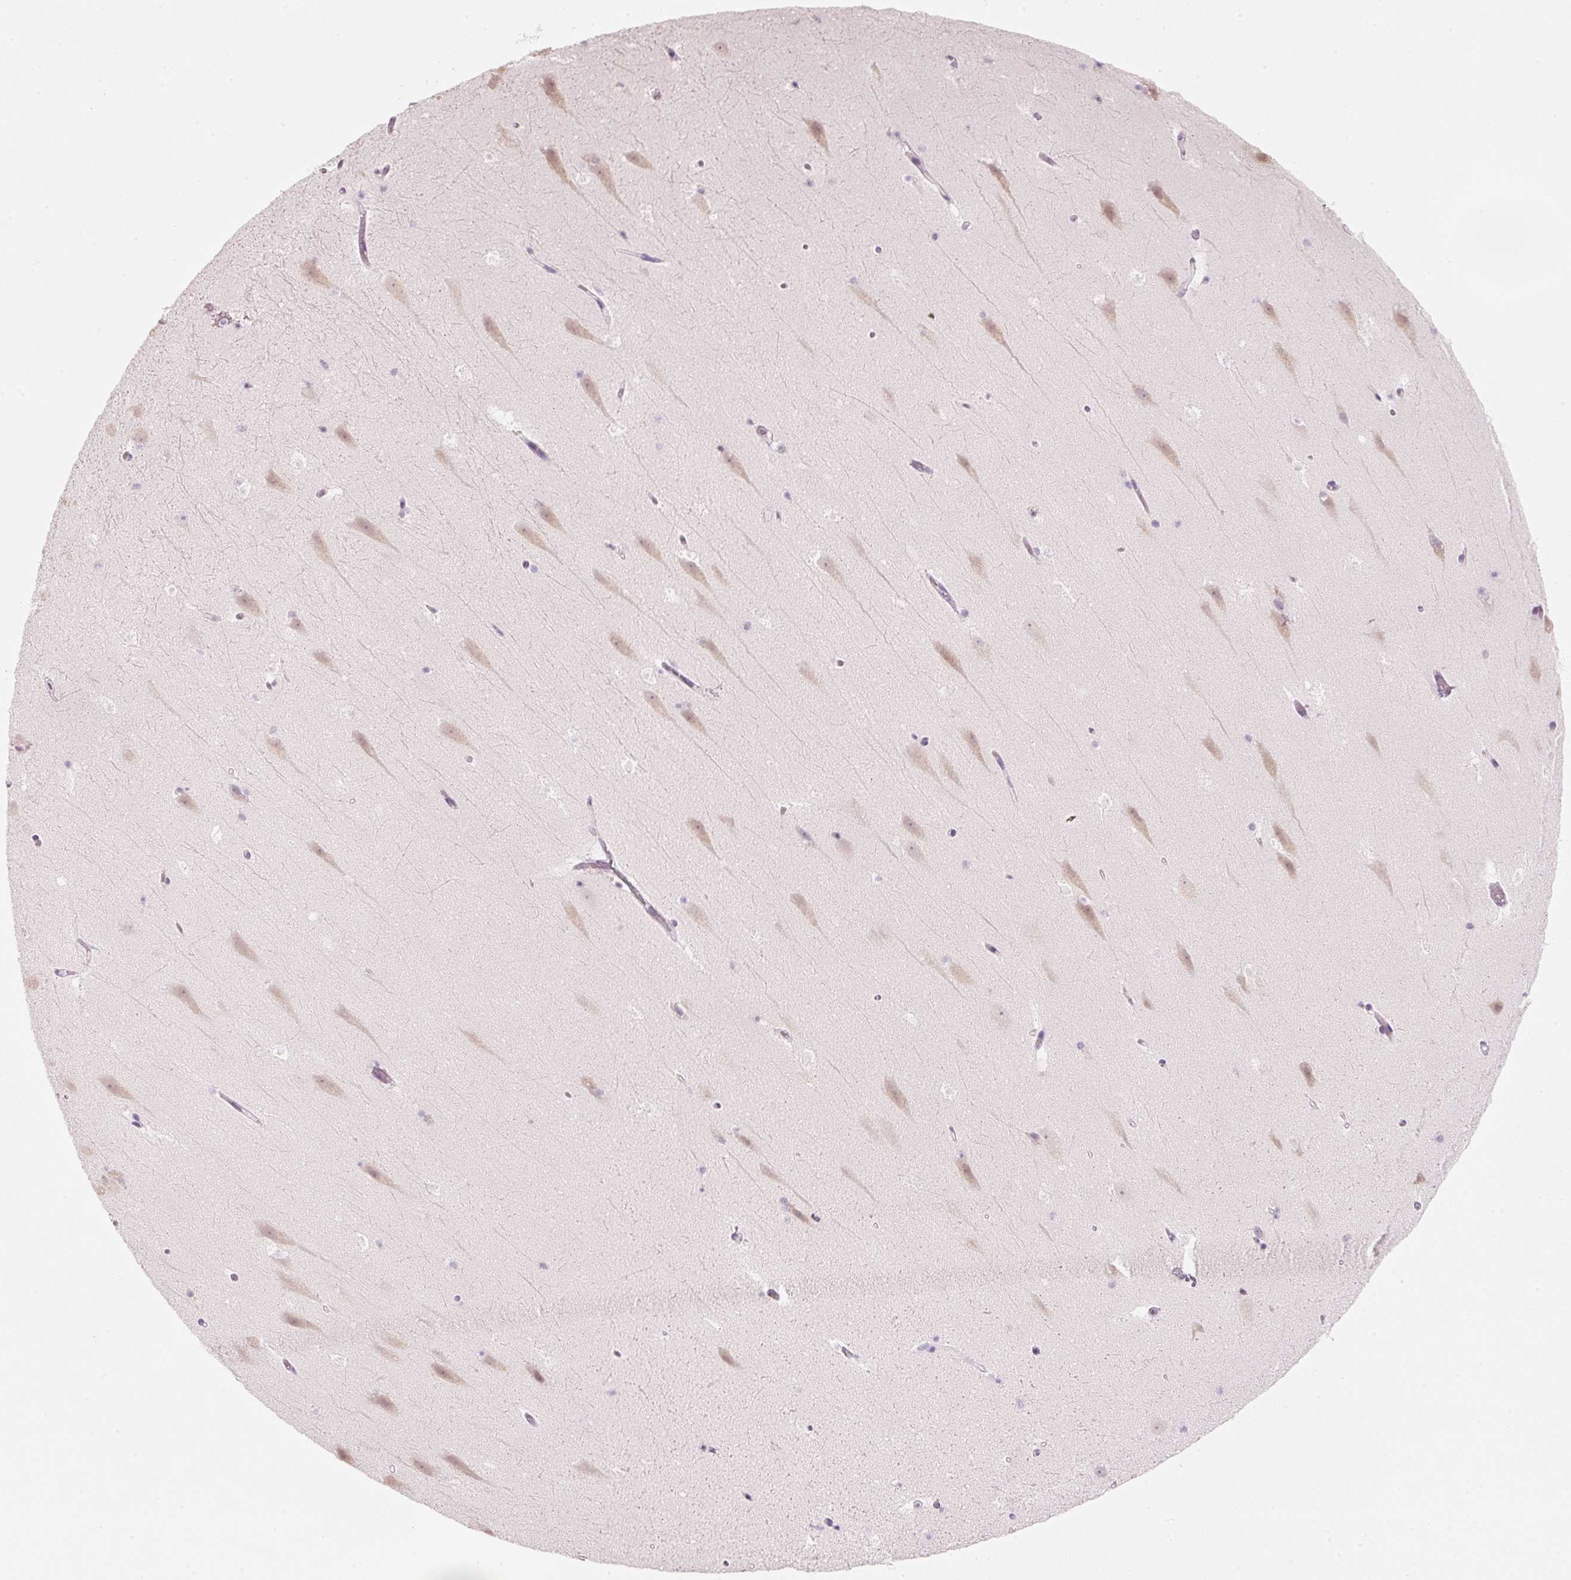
{"staining": {"intensity": "negative", "quantity": "none", "location": "none"}, "tissue": "hippocampus", "cell_type": "Glial cells", "image_type": "normal", "snomed": [{"axis": "morphology", "description": "Normal tissue, NOS"}, {"axis": "topography", "description": "Hippocampus"}], "caption": "Hippocampus stained for a protein using immunohistochemistry (IHC) displays no positivity glial cells.", "gene": "ENSG00000206549", "patient": {"sex": "male", "age": 37}}